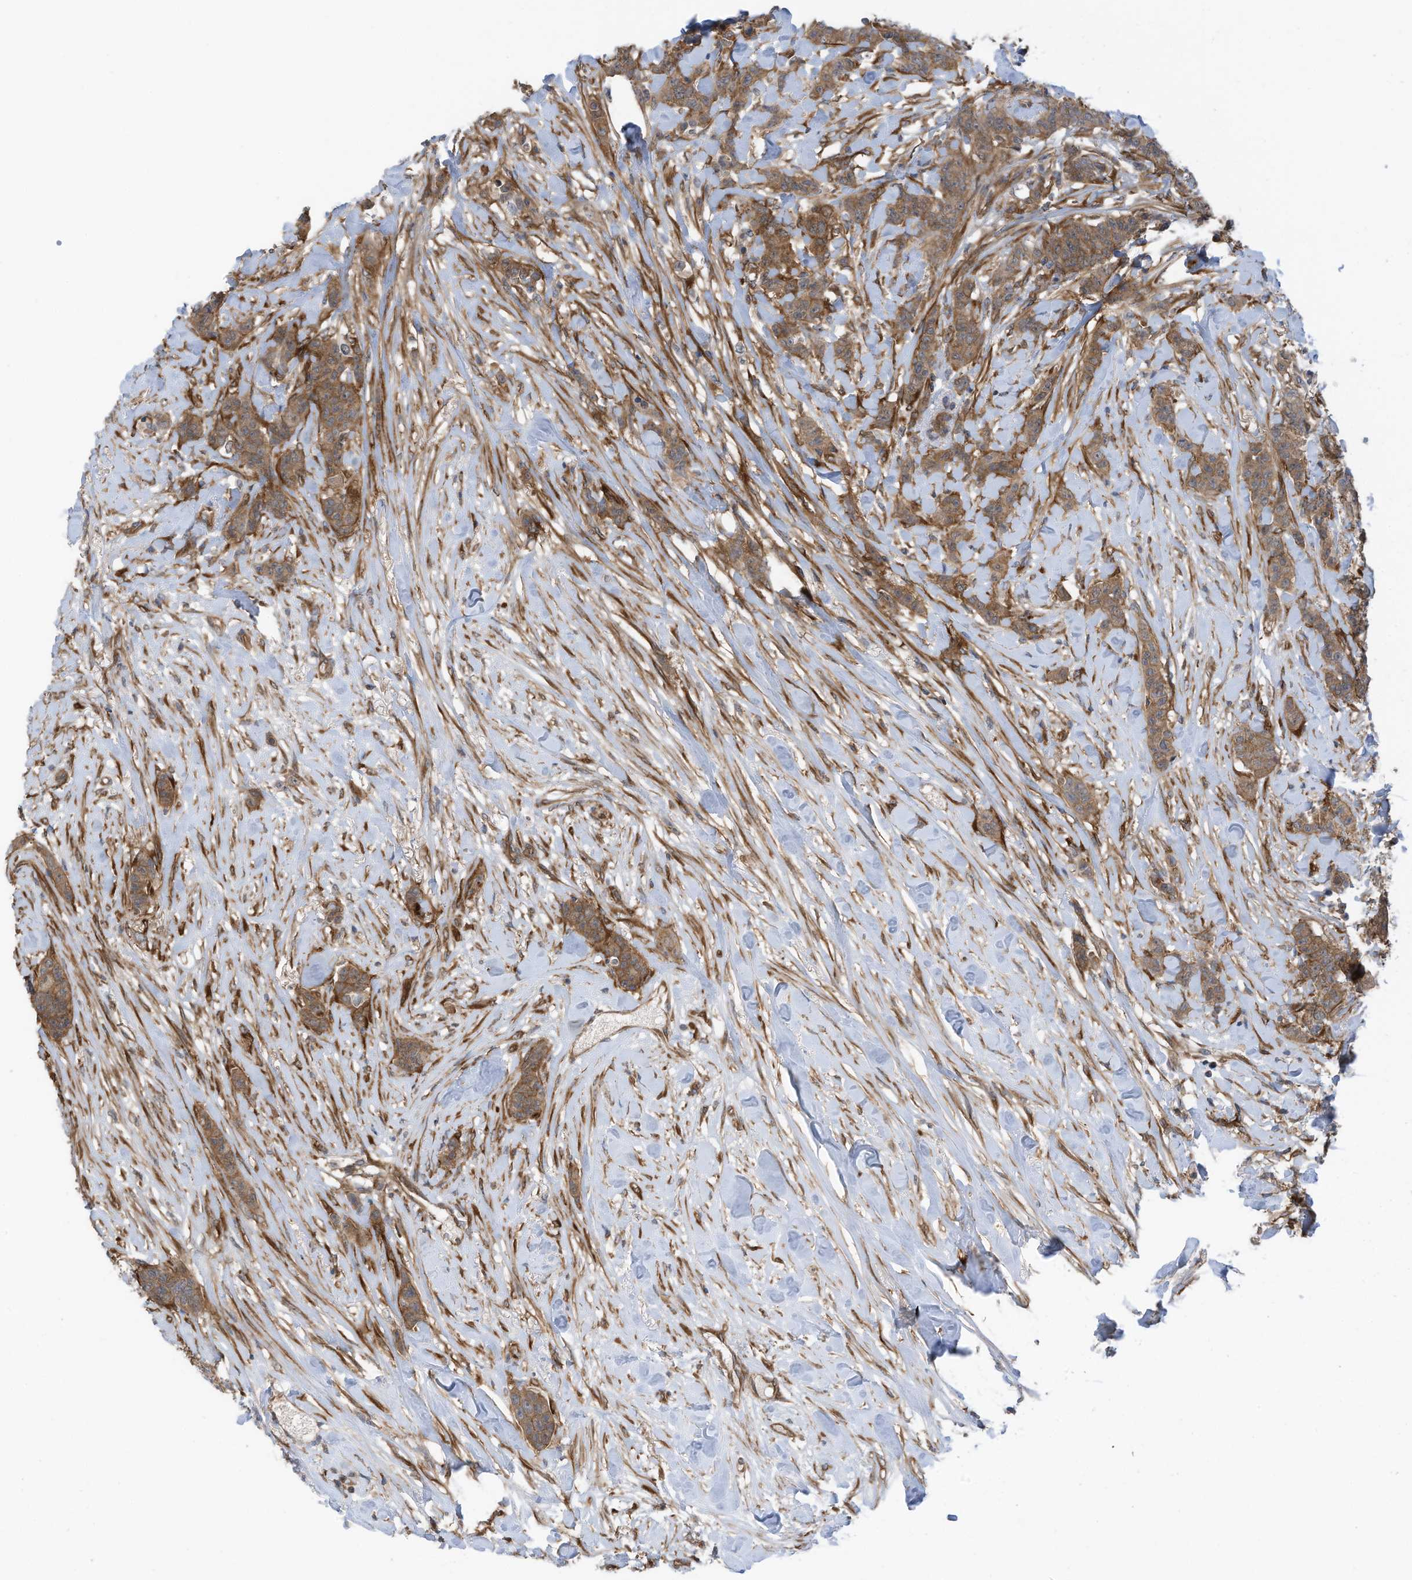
{"staining": {"intensity": "moderate", "quantity": ">75%", "location": "cytoplasmic/membranous"}, "tissue": "breast cancer", "cell_type": "Tumor cells", "image_type": "cancer", "snomed": [{"axis": "morphology", "description": "Duct carcinoma"}, {"axis": "topography", "description": "Breast"}], "caption": "Moderate cytoplasmic/membranous positivity is seen in about >75% of tumor cells in breast cancer.", "gene": "REPS1", "patient": {"sex": "female", "age": 40}}